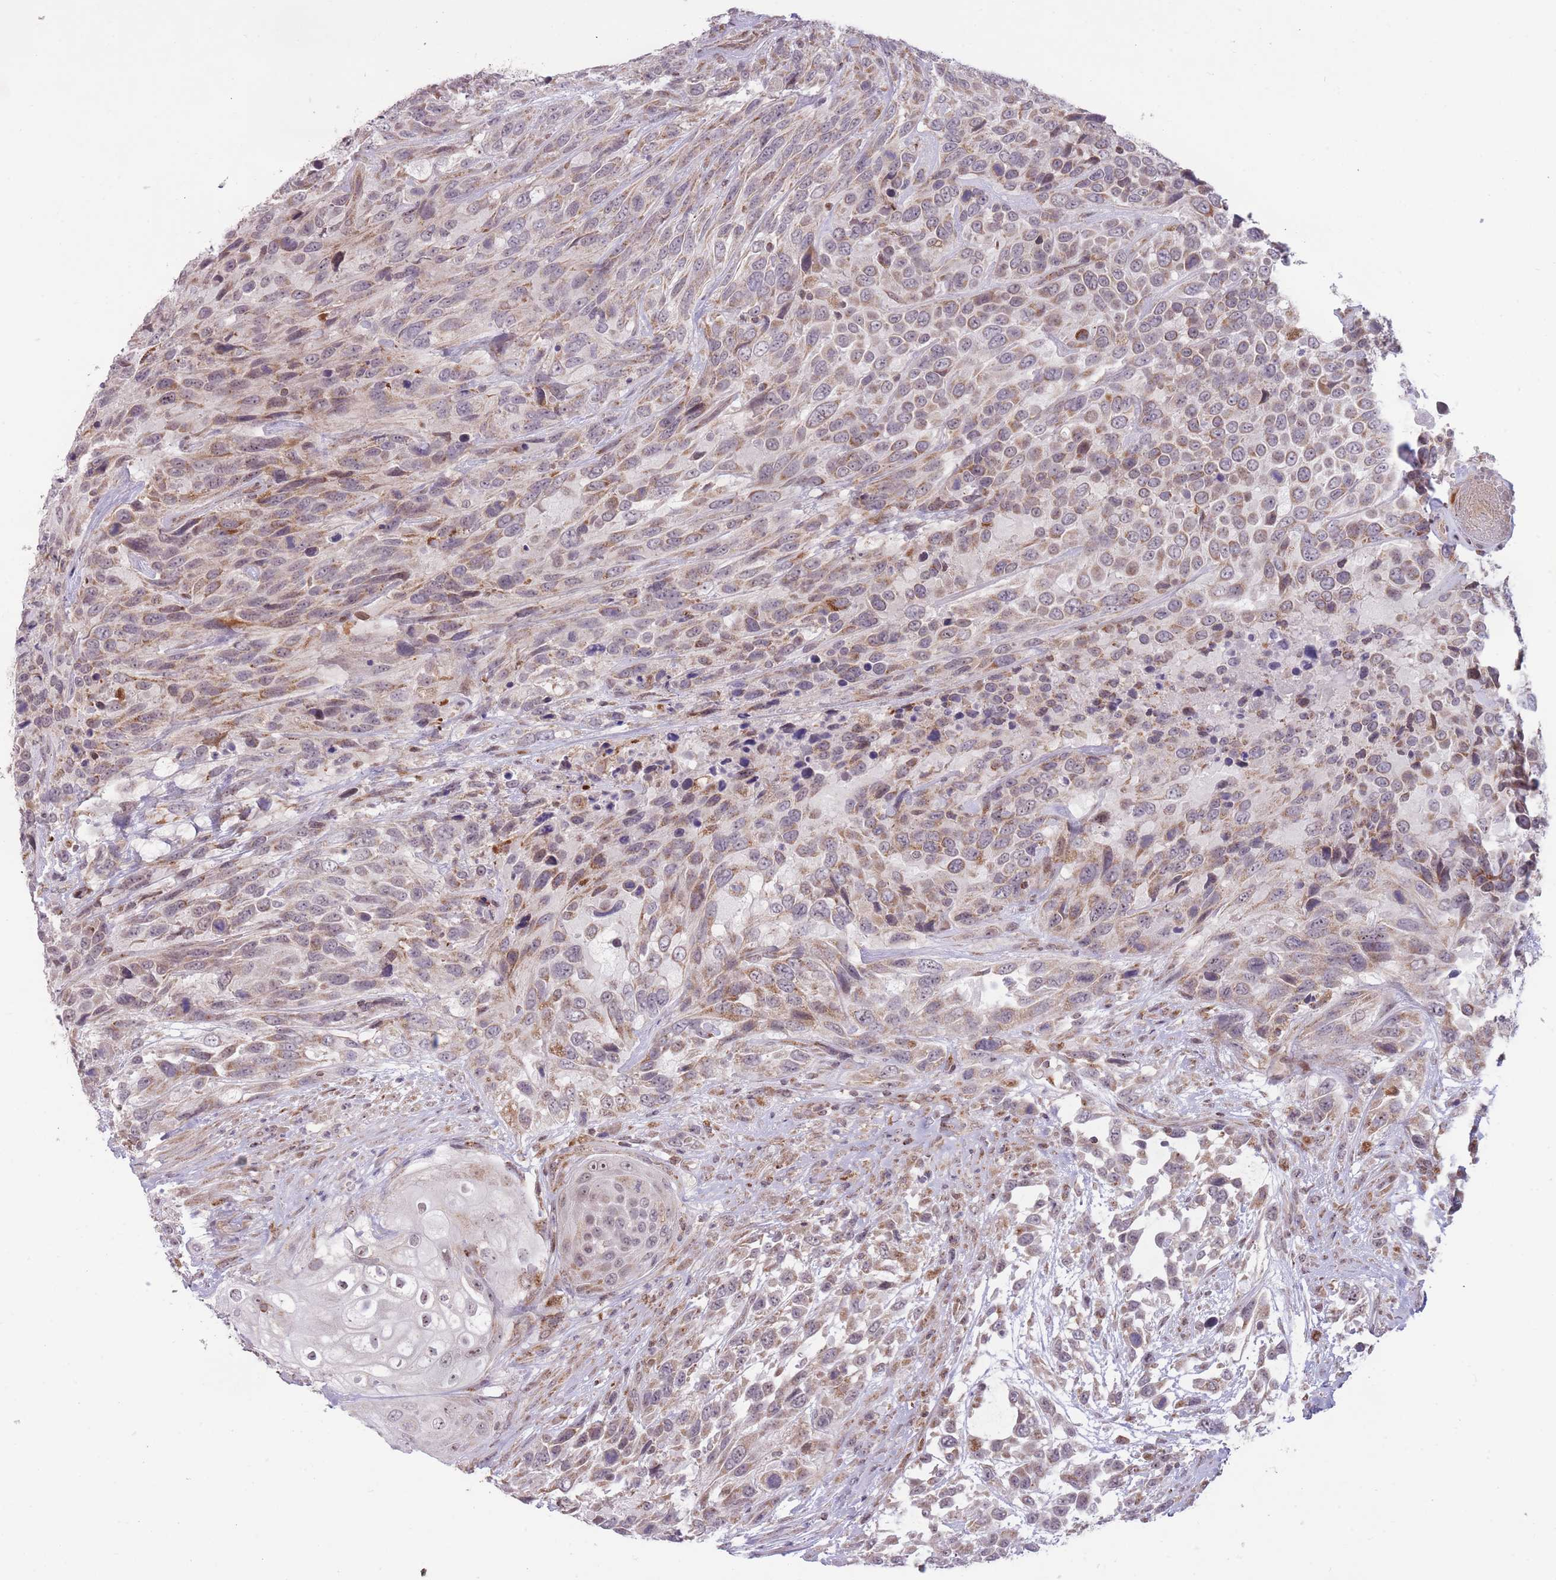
{"staining": {"intensity": "moderate", "quantity": "25%-75%", "location": "cytoplasmic/membranous"}, "tissue": "urothelial cancer", "cell_type": "Tumor cells", "image_type": "cancer", "snomed": [{"axis": "morphology", "description": "Urothelial carcinoma, High grade"}, {"axis": "topography", "description": "Urinary bladder"}], "caption": "Immunohistochemical staining of urothelial cancer displays moderate cytoplasmic/membranous protein expression in about 25%-75% of tumor cells.", "gene": "DPYSL4", "patient": {"sex": "female", "age": 70}}